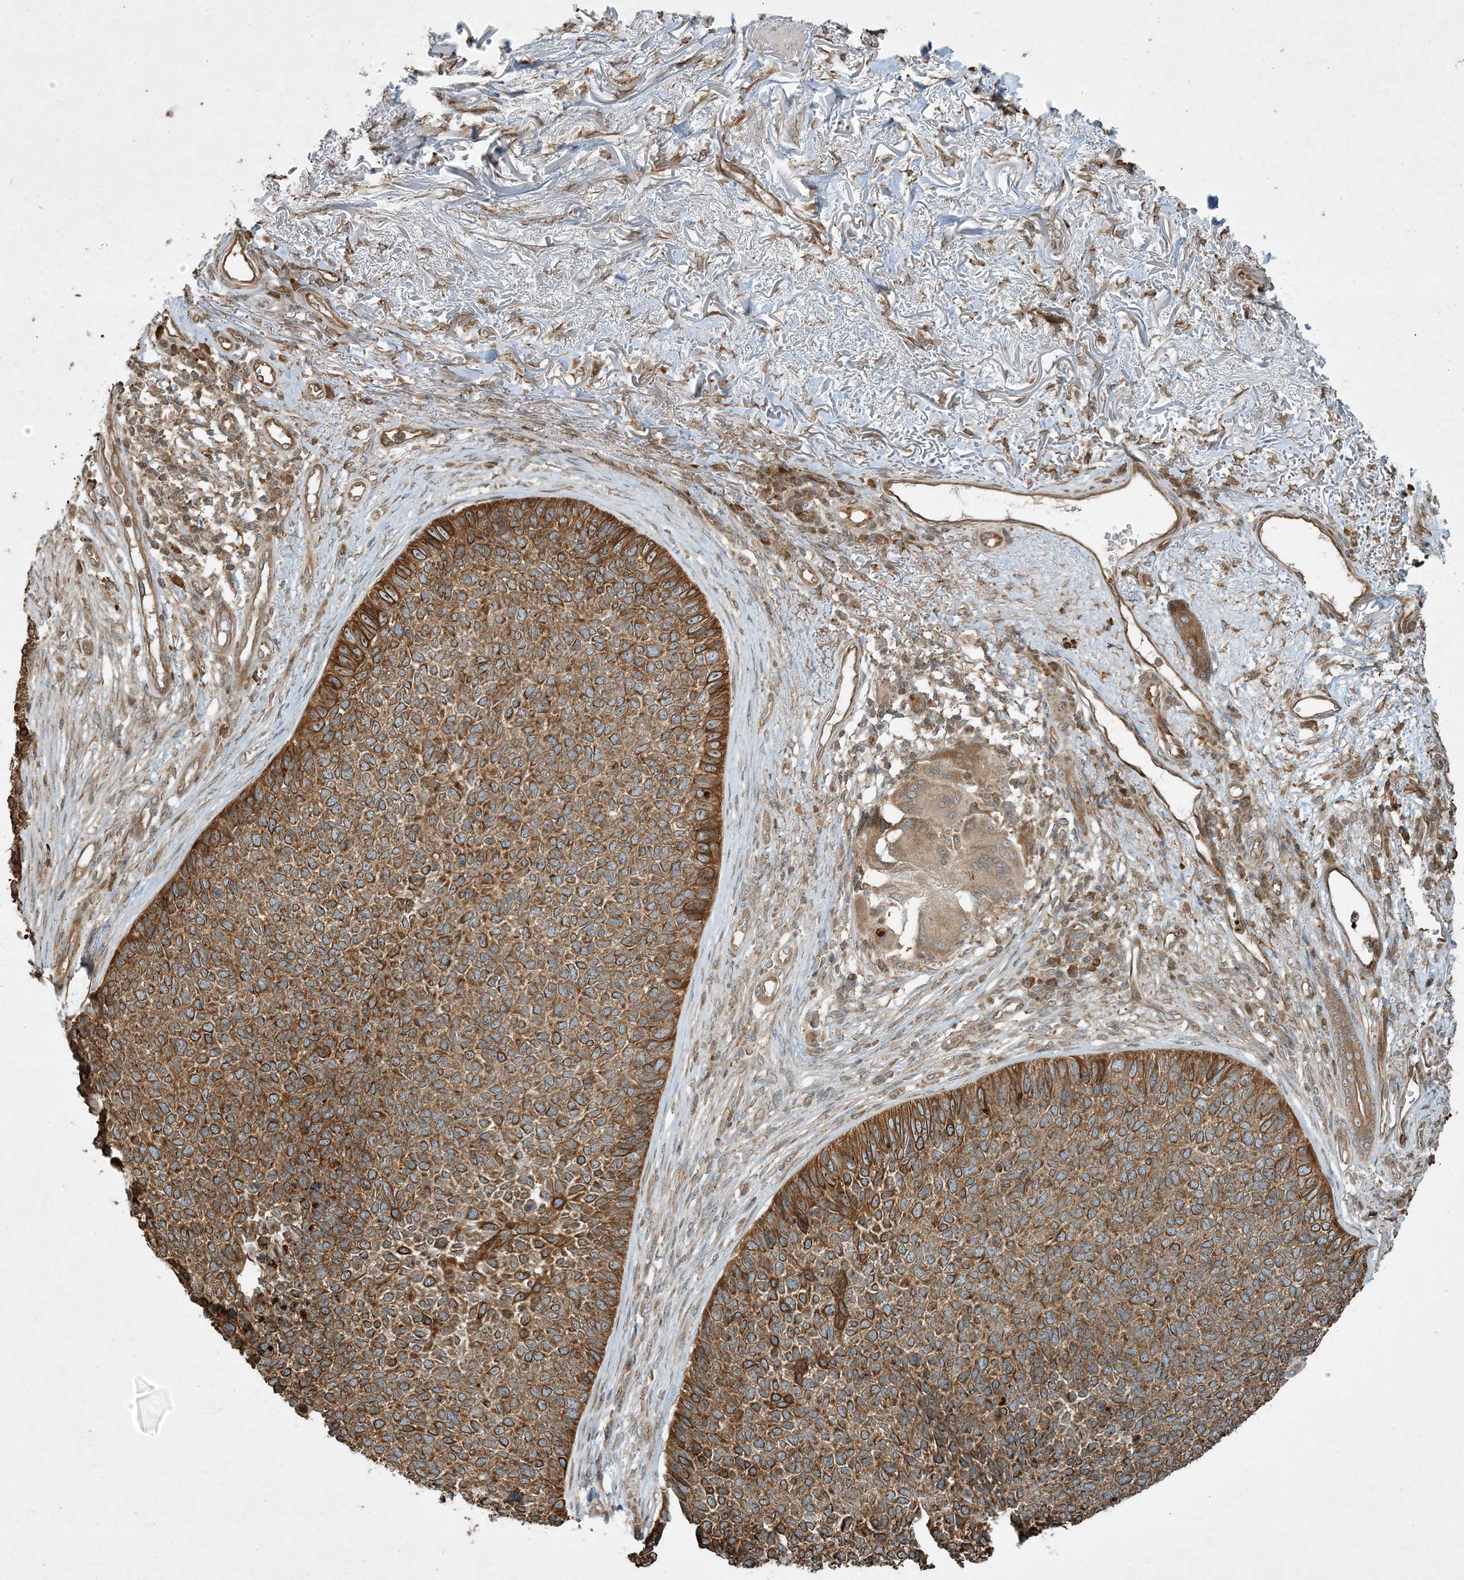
{"staining": {"intensity": "moderate", "quantity": ">75%", "location": "cytoplasmic/membranous"}, "tissue": "skin cancer", "cell_type": "Tumor cells", "image_type": "cancer", "snomed": [{"axis": "morphology", "description": "Basal cell carcinoma"}, {"axis": "topography", "description": "Skin"}], "caption": "Protein staining of skin cancer (basal cell carcinoma) tissue shows moderate cytoplasmic/membranous positivity in approximately >75% of tumor cells. The staining is performed using DAB (3,3'-diaminobenzidine) brown chromogen to label protein expression. The nuclei are counter-stained blue using hematoxylin.", "gene": "COMMD8", "patient": {"sex": "female", "age": 84}}